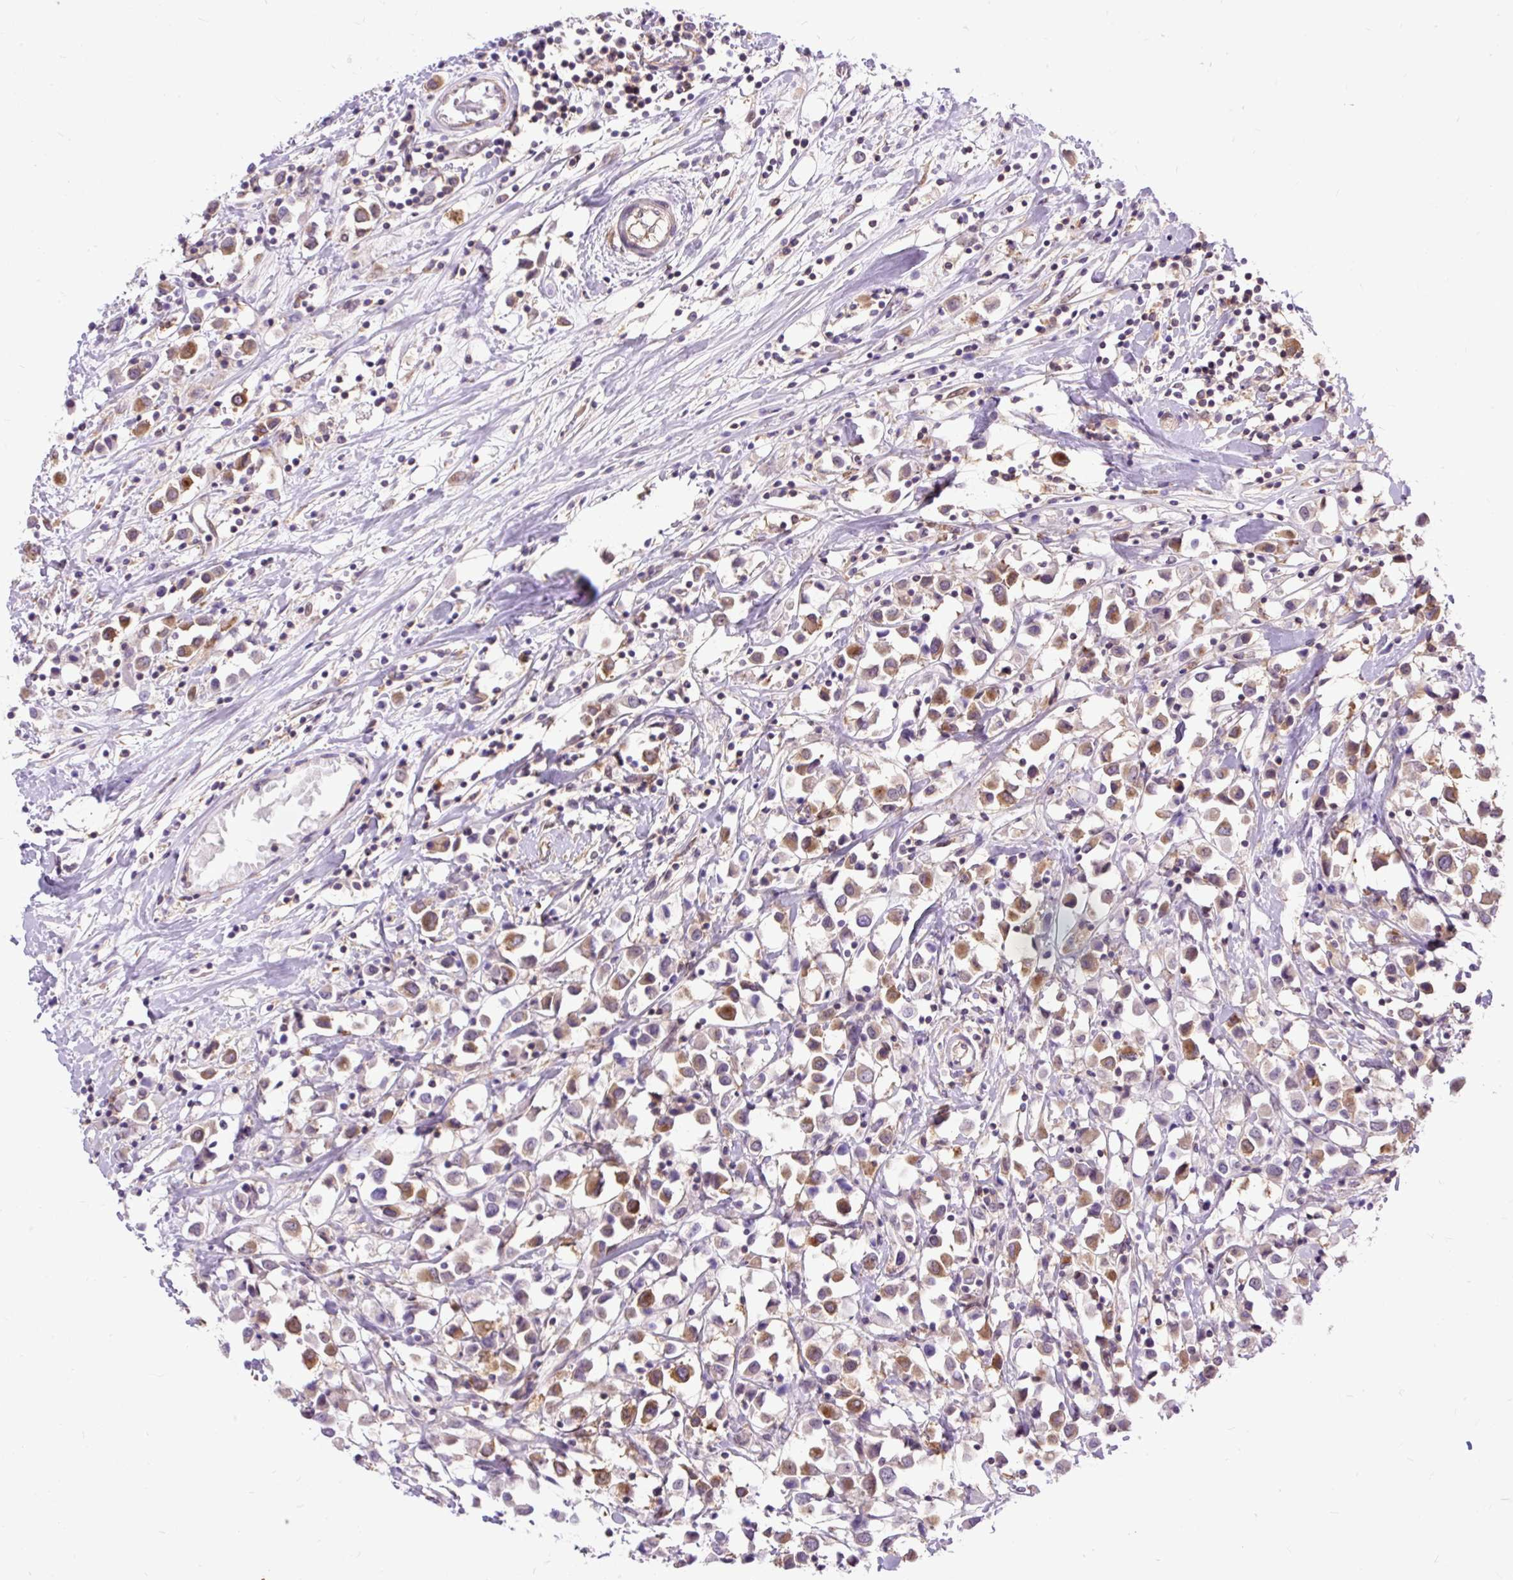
{"staining": {"intensity": "moderate", "quantity": ">75%", "location": "cytoplasmic/membranous"}, "tissue": "breast cancer", "cell_type": "Tumor cells", "image_type": "cancer", "snomed": [{"axis": "morphology", "description": "Duct carcinoma"}, {"axis": "topography", "description": "Breast"}], "caption": "There is medium levels of moderate cytoplasmic/membranous positivity in tumor cells of breast cancer, as demonstrated by immunohistochemical staining (brown color).", "gene": "TRIM17", "patient": {"sex": "female", "age": 61}}